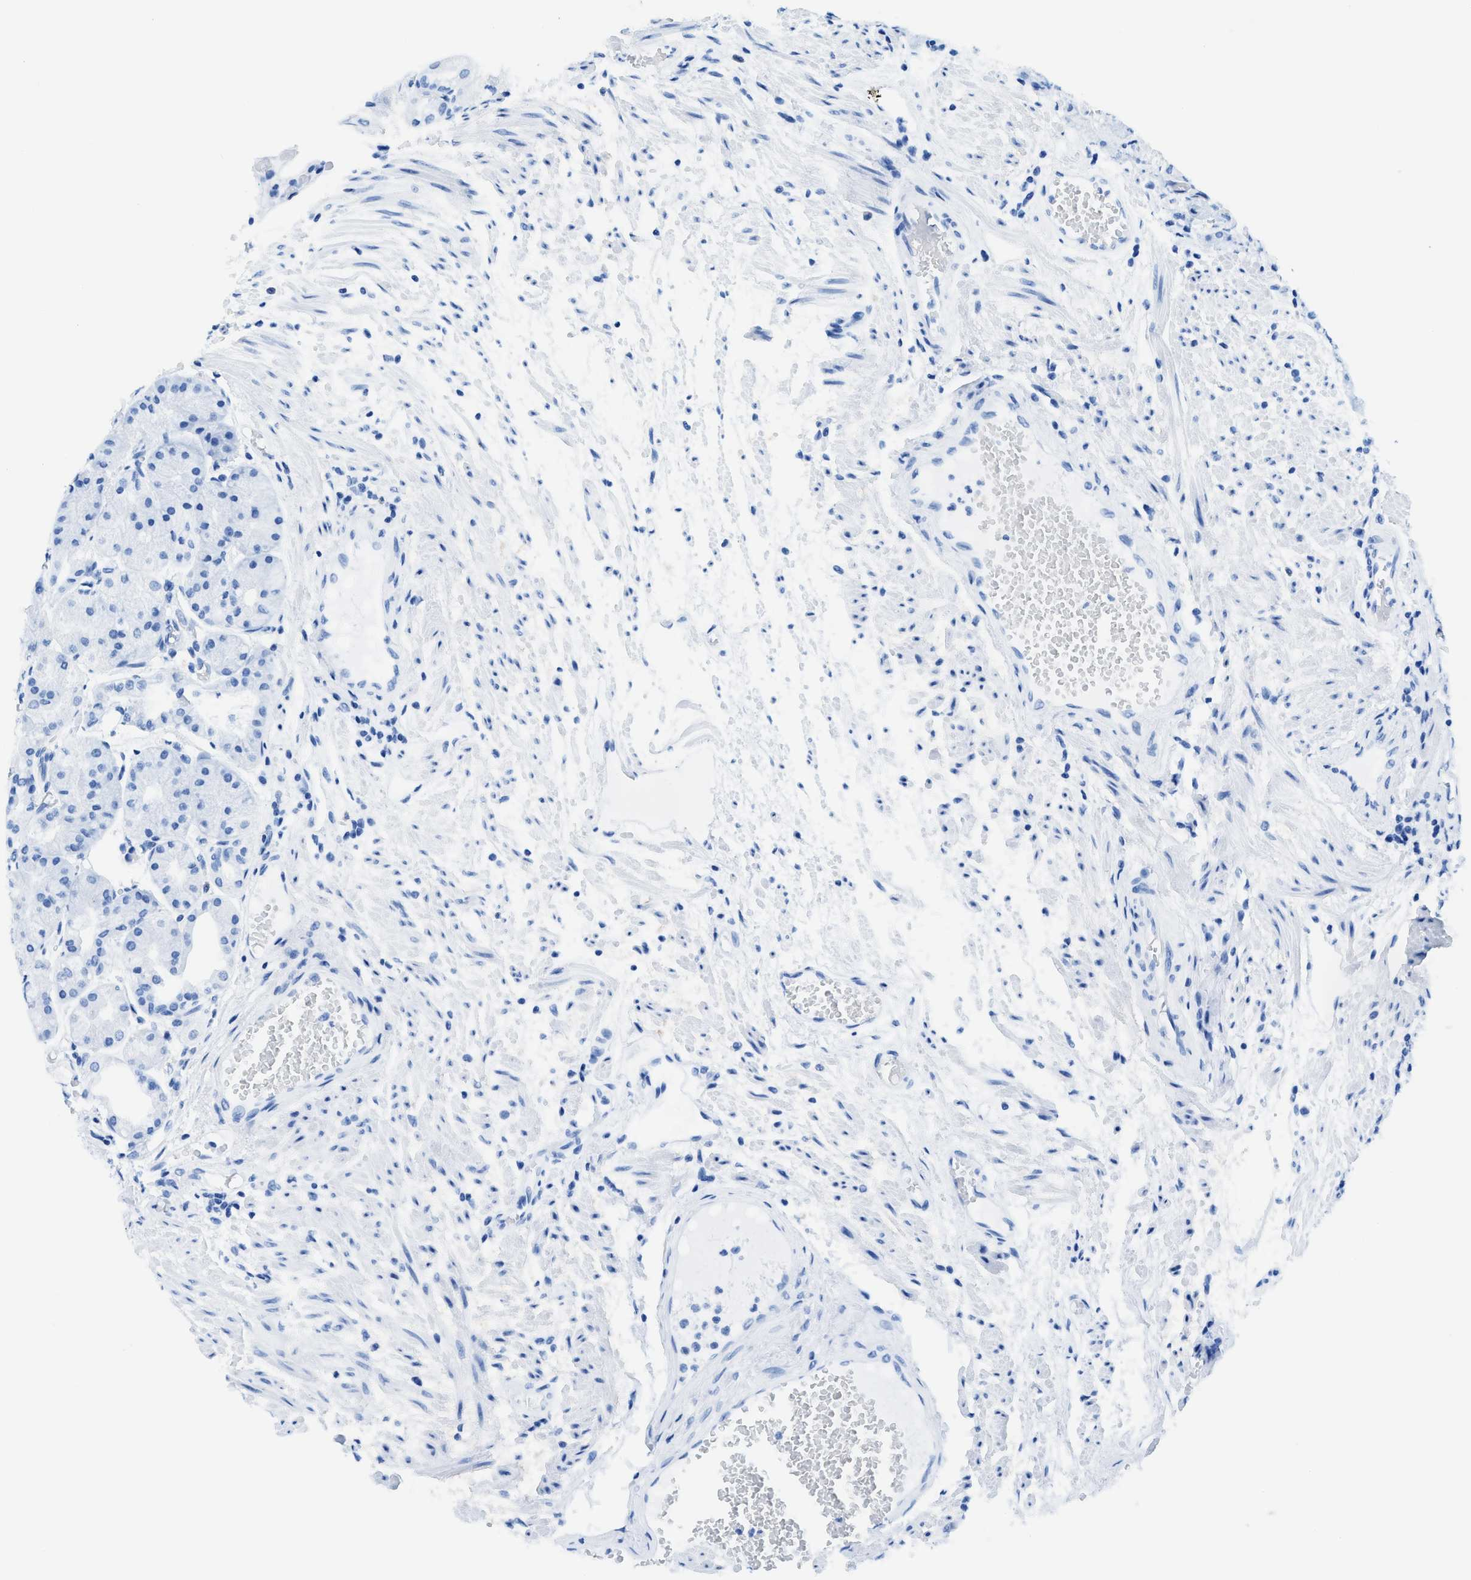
{"staining": {"intensity": "negative", "quantity": "none", "location": "none"}, "tissue": "stomach", "cell_type": "Glandular cells", "image_type": "normal", "snomed": [{"axis": "morphology", "description": "Normal tissue, NOS"}, {"axis": "topography", "description": "Stomach, upper"}], "caption": "This is an immunohistochemistry photomicrograph of normal human stomach. There is no expression in glandular cells.", "gene": "NEB", "patient": {"sex": "male", "age": 72}}